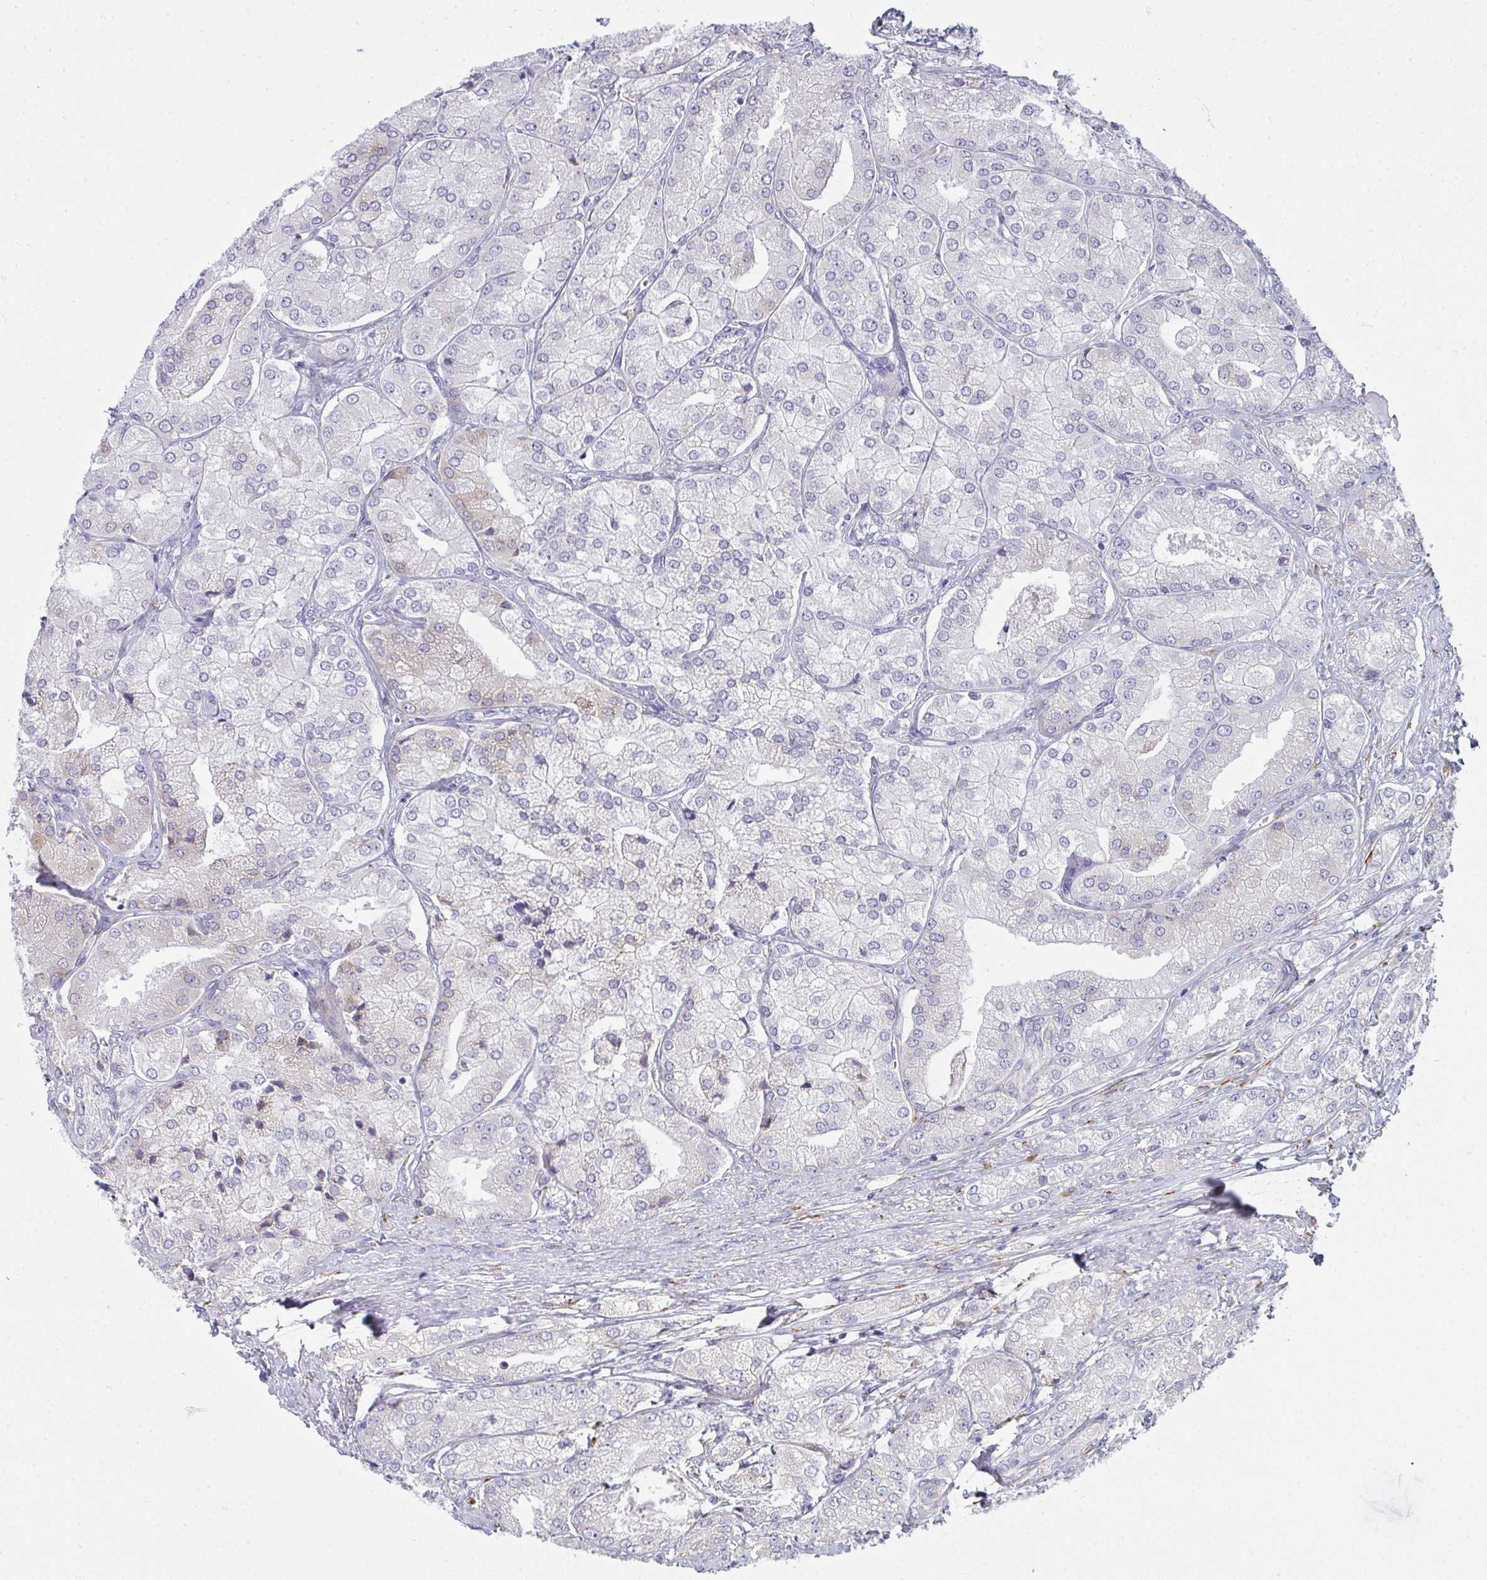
{"staining": {"intensity": "negative", "quantity": "none", "location": "none"}, "tissue": "prostate cancer", "cell_type": "Tumor cells", "image_type": "cancer", "snomed": [{"axis": "morphology", "description": "Adenocarcinoma, High grade"}, {"axis": "topography", "description": "Prostate"}], "caption": "Human adenocarcinoma (high-grade) (prostate) stained for a protein using immunohistochemistry displays no expression in tumor cells.", "gene": "SHROOM1", "patient": {"sex": "male", "age": 61}}